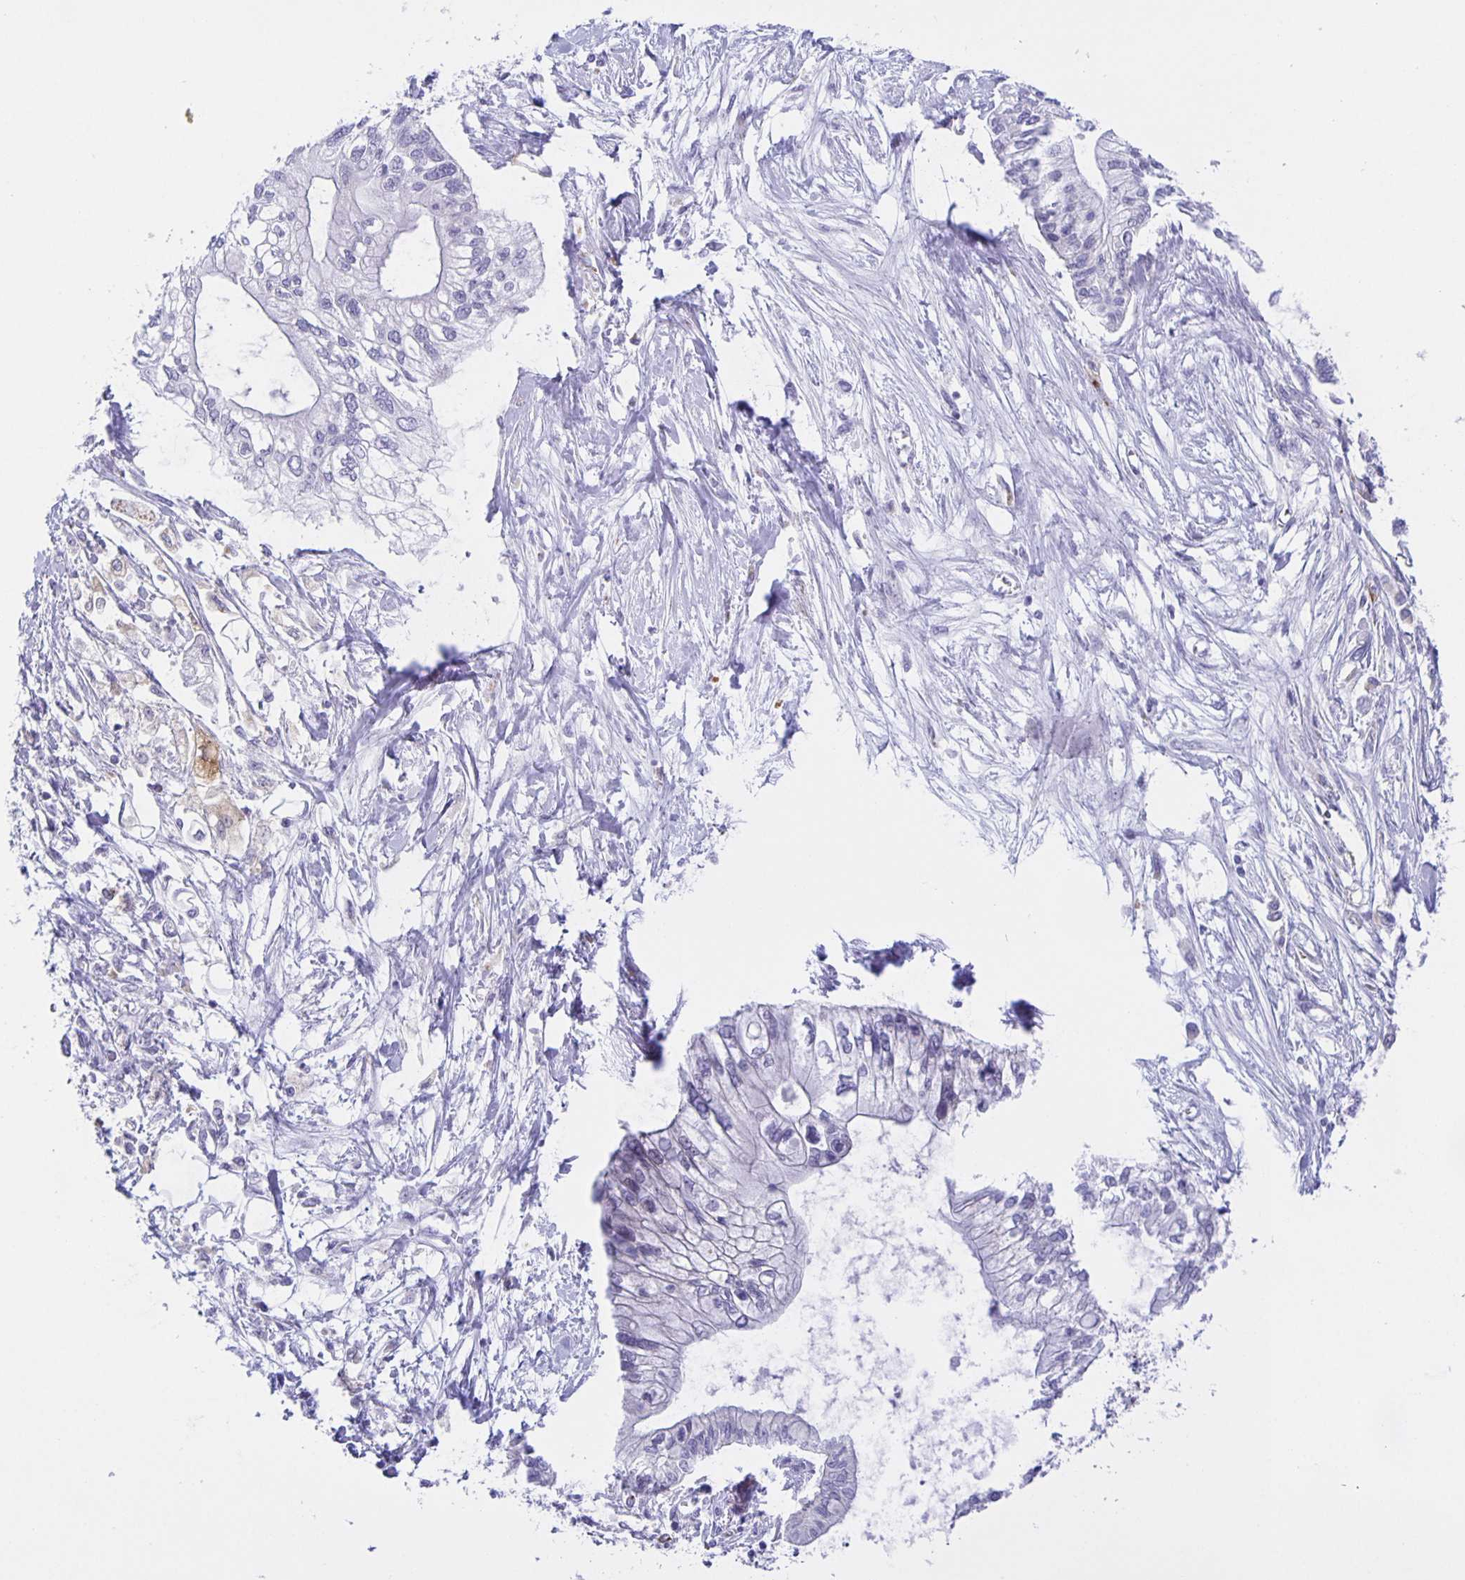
{"staining": {"intensity": "negative", "quantity": "none", "location": "none"}, "tissue": "pancreatic cancer", "cell_type": "Tumor cells", "image_type": "cancer", "snomed": [{"axis": "morphology", "description": "Adenocarcinoma, NOS"}, {"axis": "topography", "description": "Pancreas"}], "caption": "Immunohistochemistry (IHC) histopathology image of human adenocarcinoma (pancreatic) stained for a protein (brown), which exhibits no expression in tumor cells.", "gene": "LIPA", "patient": {"sex": "female", "age": 77}}